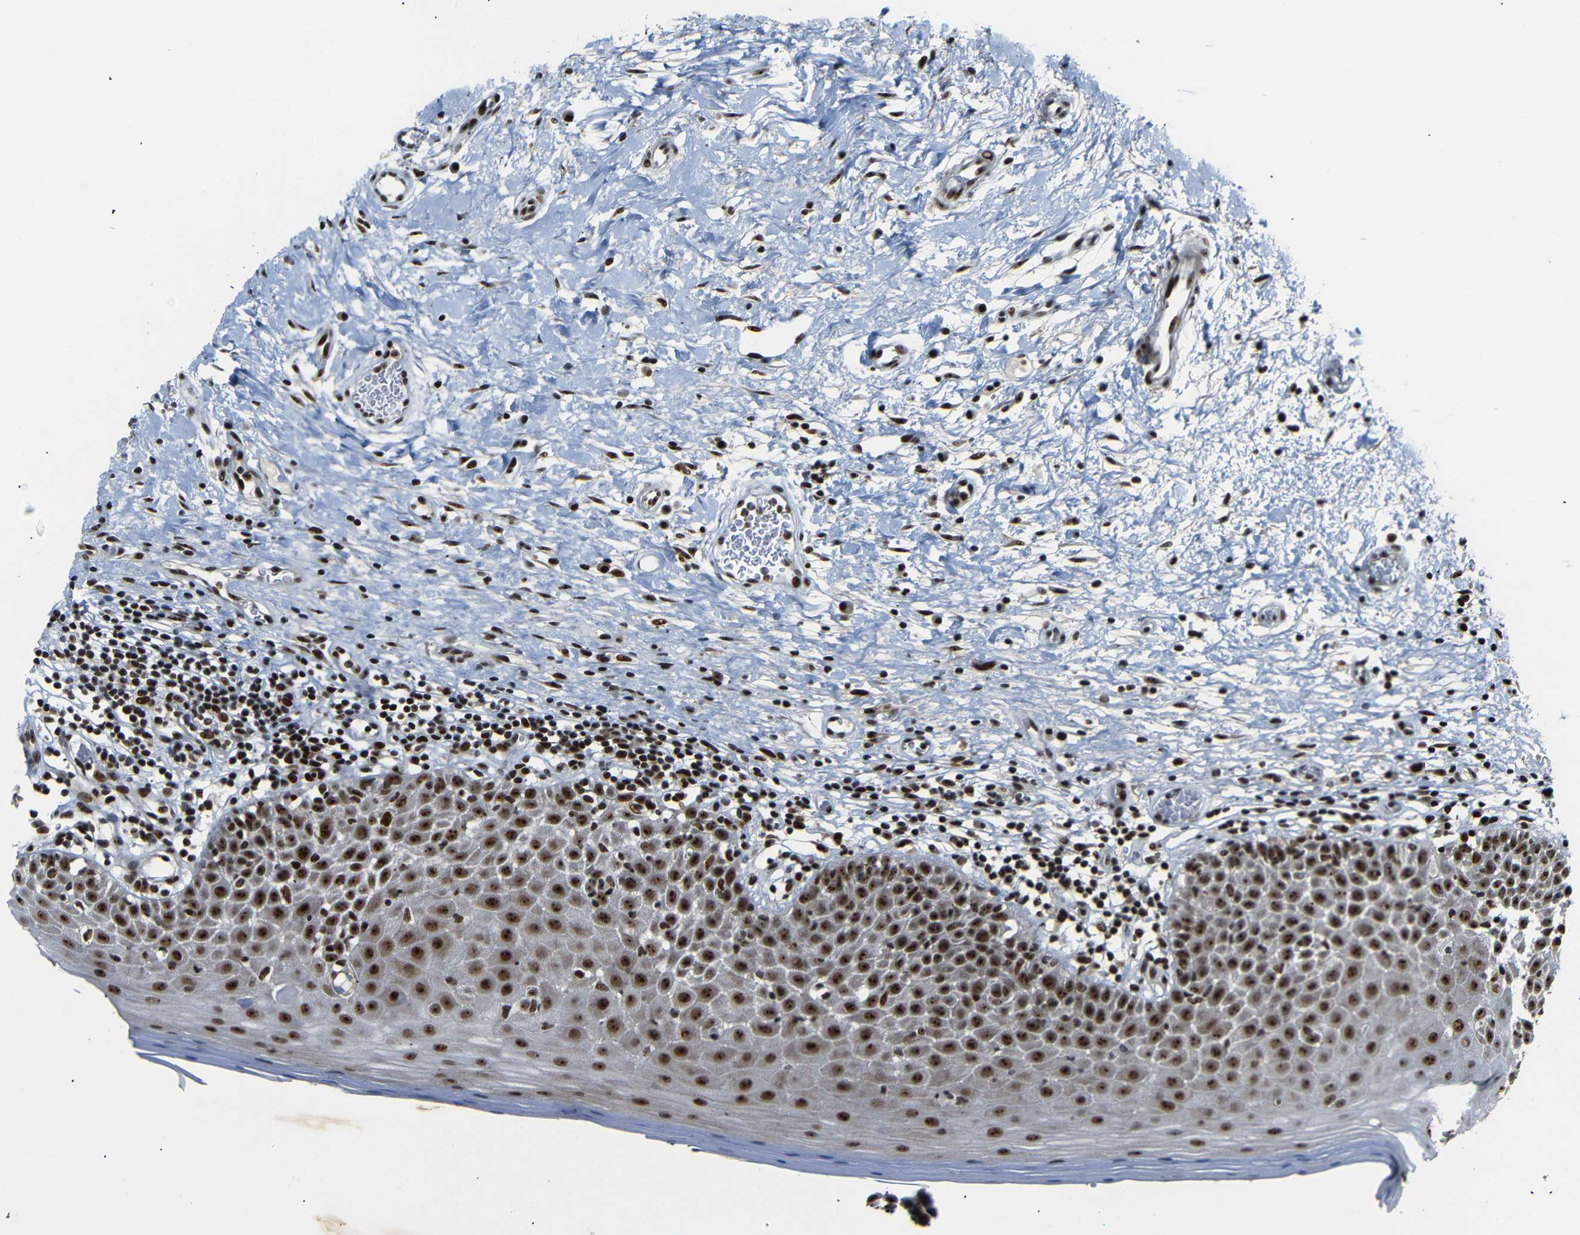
{"staining": {"intensity": "strong", "quantity": ">75%", "location": "nuclear"}, "tissue": "oral mucosa", "cell_type": "Squamous epithelial cells", "image_type": "normal", "snomed": [{"axis": "morphology", "description": "Normal tissue, NOS"}, {"axis": "topography", "description": "Skeletal muscle"}, {"axis": "topography", "description": "Oral tissue"}], "caption": "Protein expression analysis of benign human oral mucosa reveals strong nuclear staining in about >75% of squamous epithelial cells. (DAB = brown stain, brightfield microscopy at high magnification).", "gene": "SETDB2", "patient": {"sex": "male", "age": 58}}